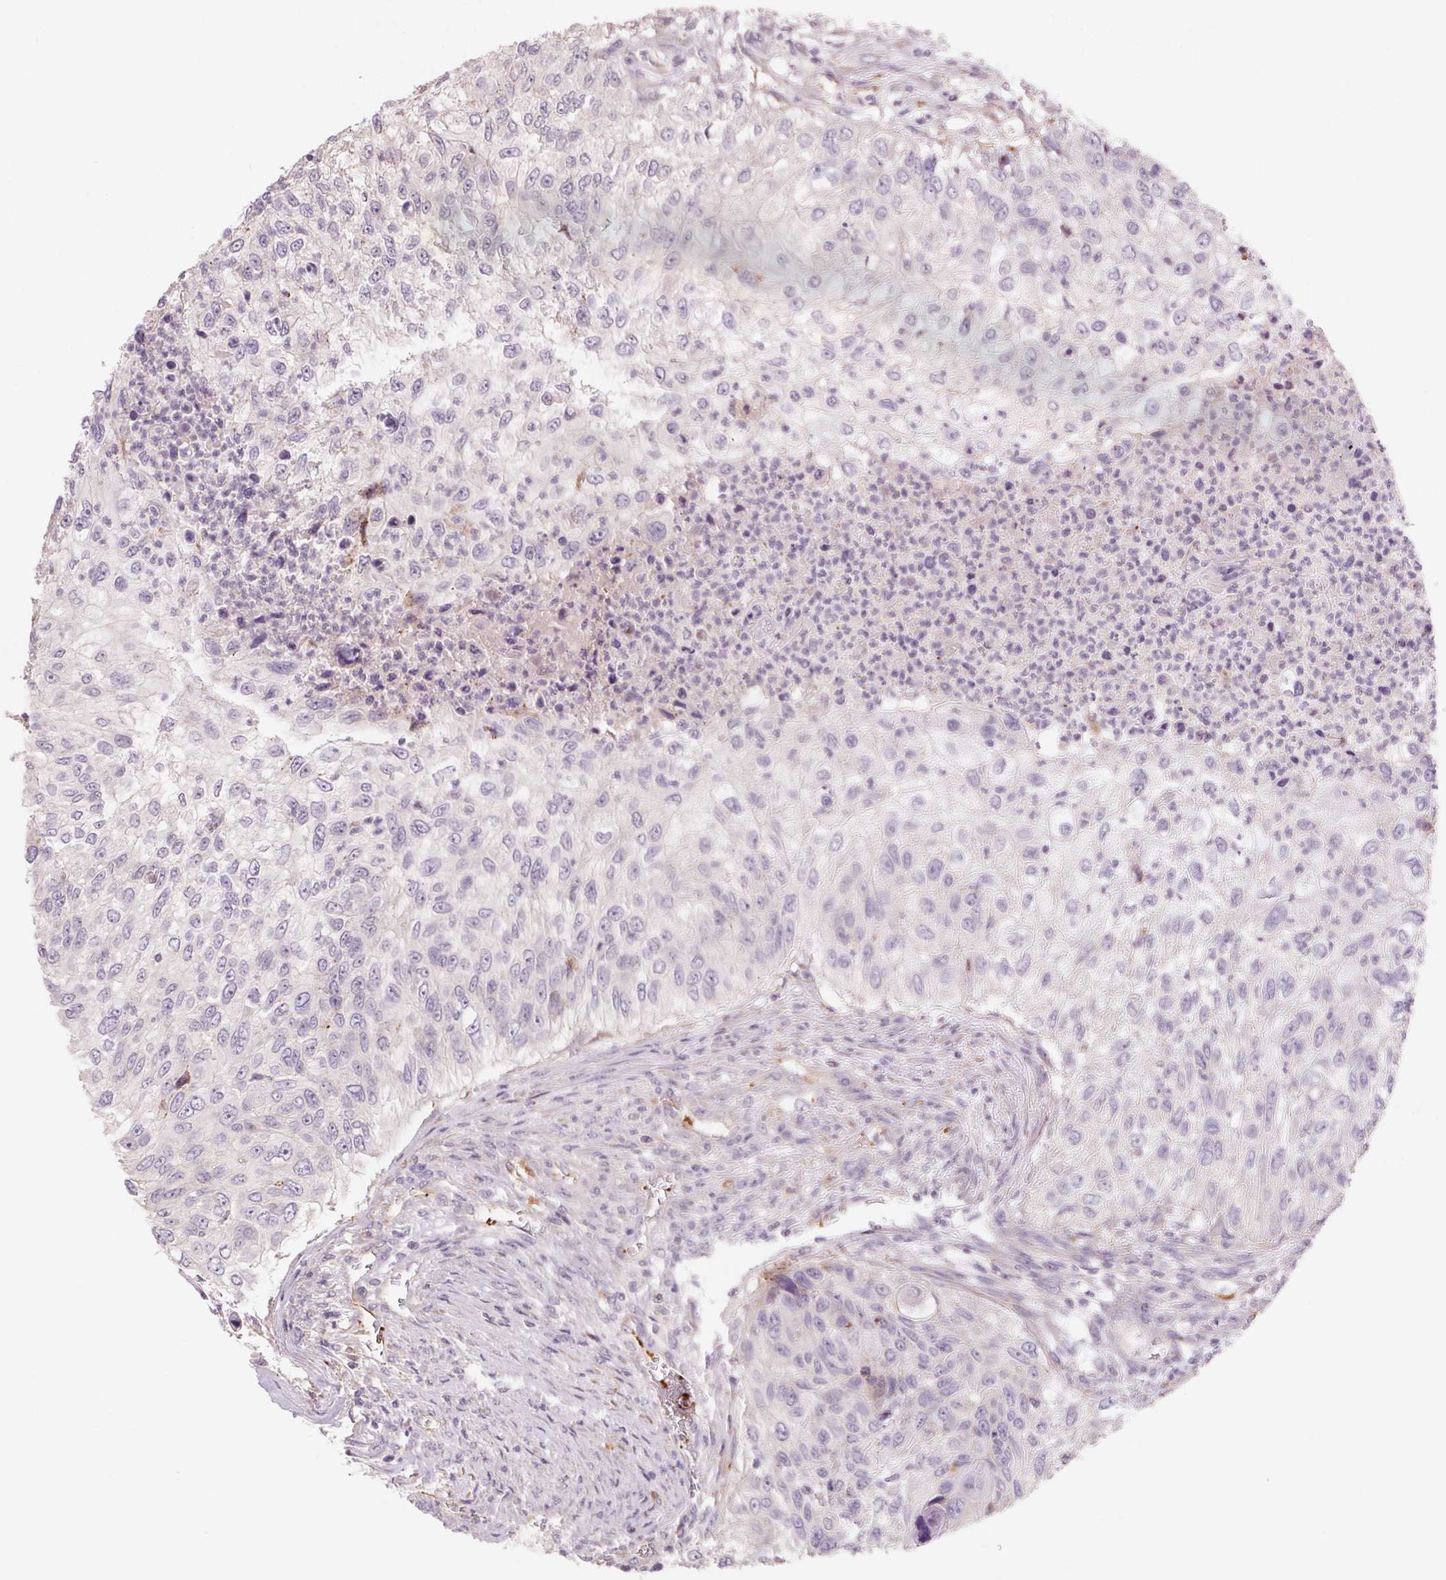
{"staining": {"intensity": "negative", "quantity": "none", "location": "none"}, "tissue": "urothelial cancer", "cell_type": "Tumor cells", "image_type": "cancer", "snomed": [{"axis": "morphology", "description": "Urothelial carcinoma, High grade"}, {"axis": "topography", "description": "Urinary bladder"}], "caption": "IHC histopathology image of human urothelial carcinoma (high-grade) stained for a protein (brown), which displays no expression in tumor cells.", "gene": "ANKRD13B", "patient": {"sex": "female", "age": 60}}